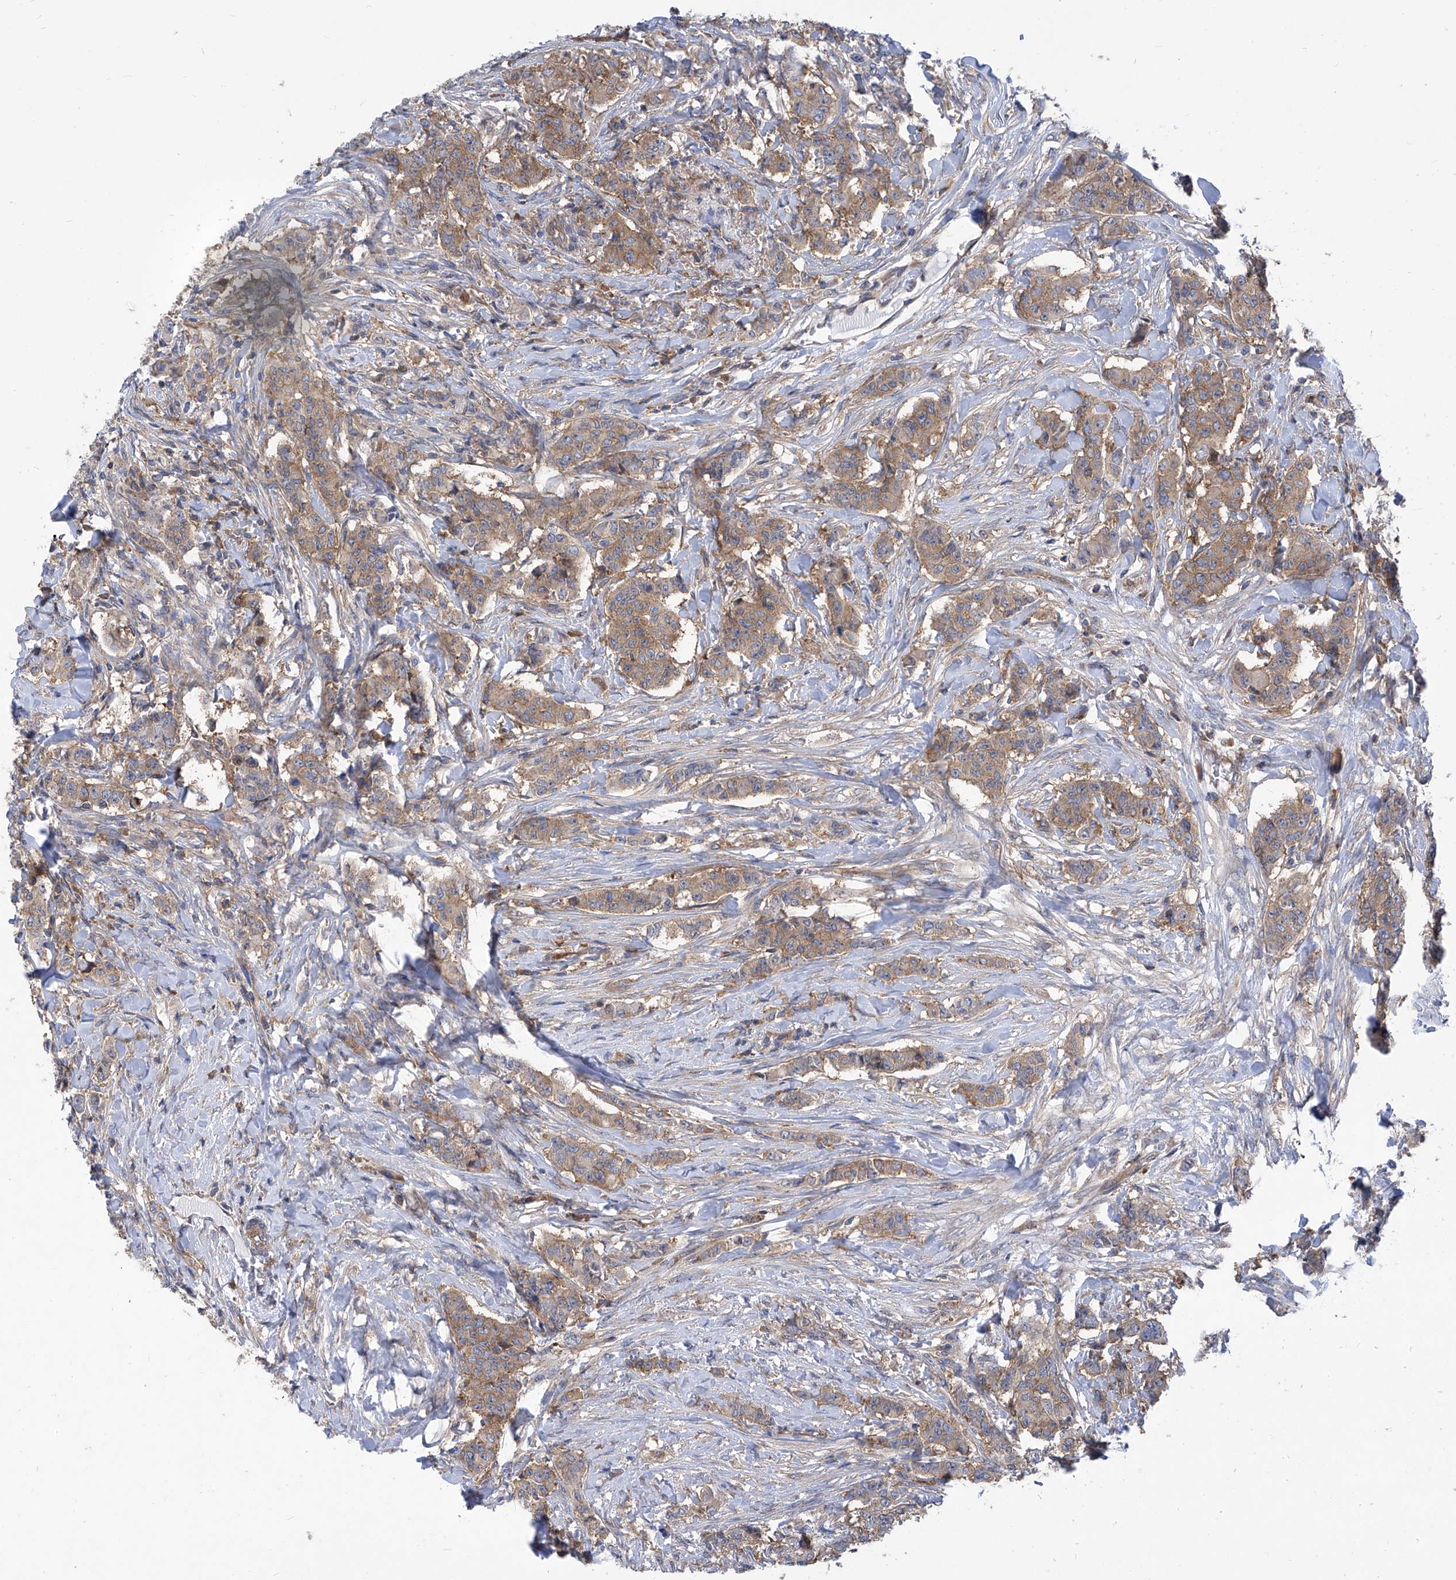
{"staining": {"intensity": "weak", "quantity": ">75%", "location": "cytoplasmic/membranous"}, "tissue": "breast cancer", "cell_type": "Tumor cells", "image_type": "cancer", "snomed": [{"axis": "morphology", "description": "Duct carcinoma"}, {"axis": "topography", "description": "Breast"}], "caption": "Immunohistochemical staining of human breast invasive ductal carcinoma demonstrates low levels of weak cytoplasmic/membranous protein positivity in about >75% of tumor cells.", "gene": "EIF3M", "patient": {"sex": "female", "age": 40}}